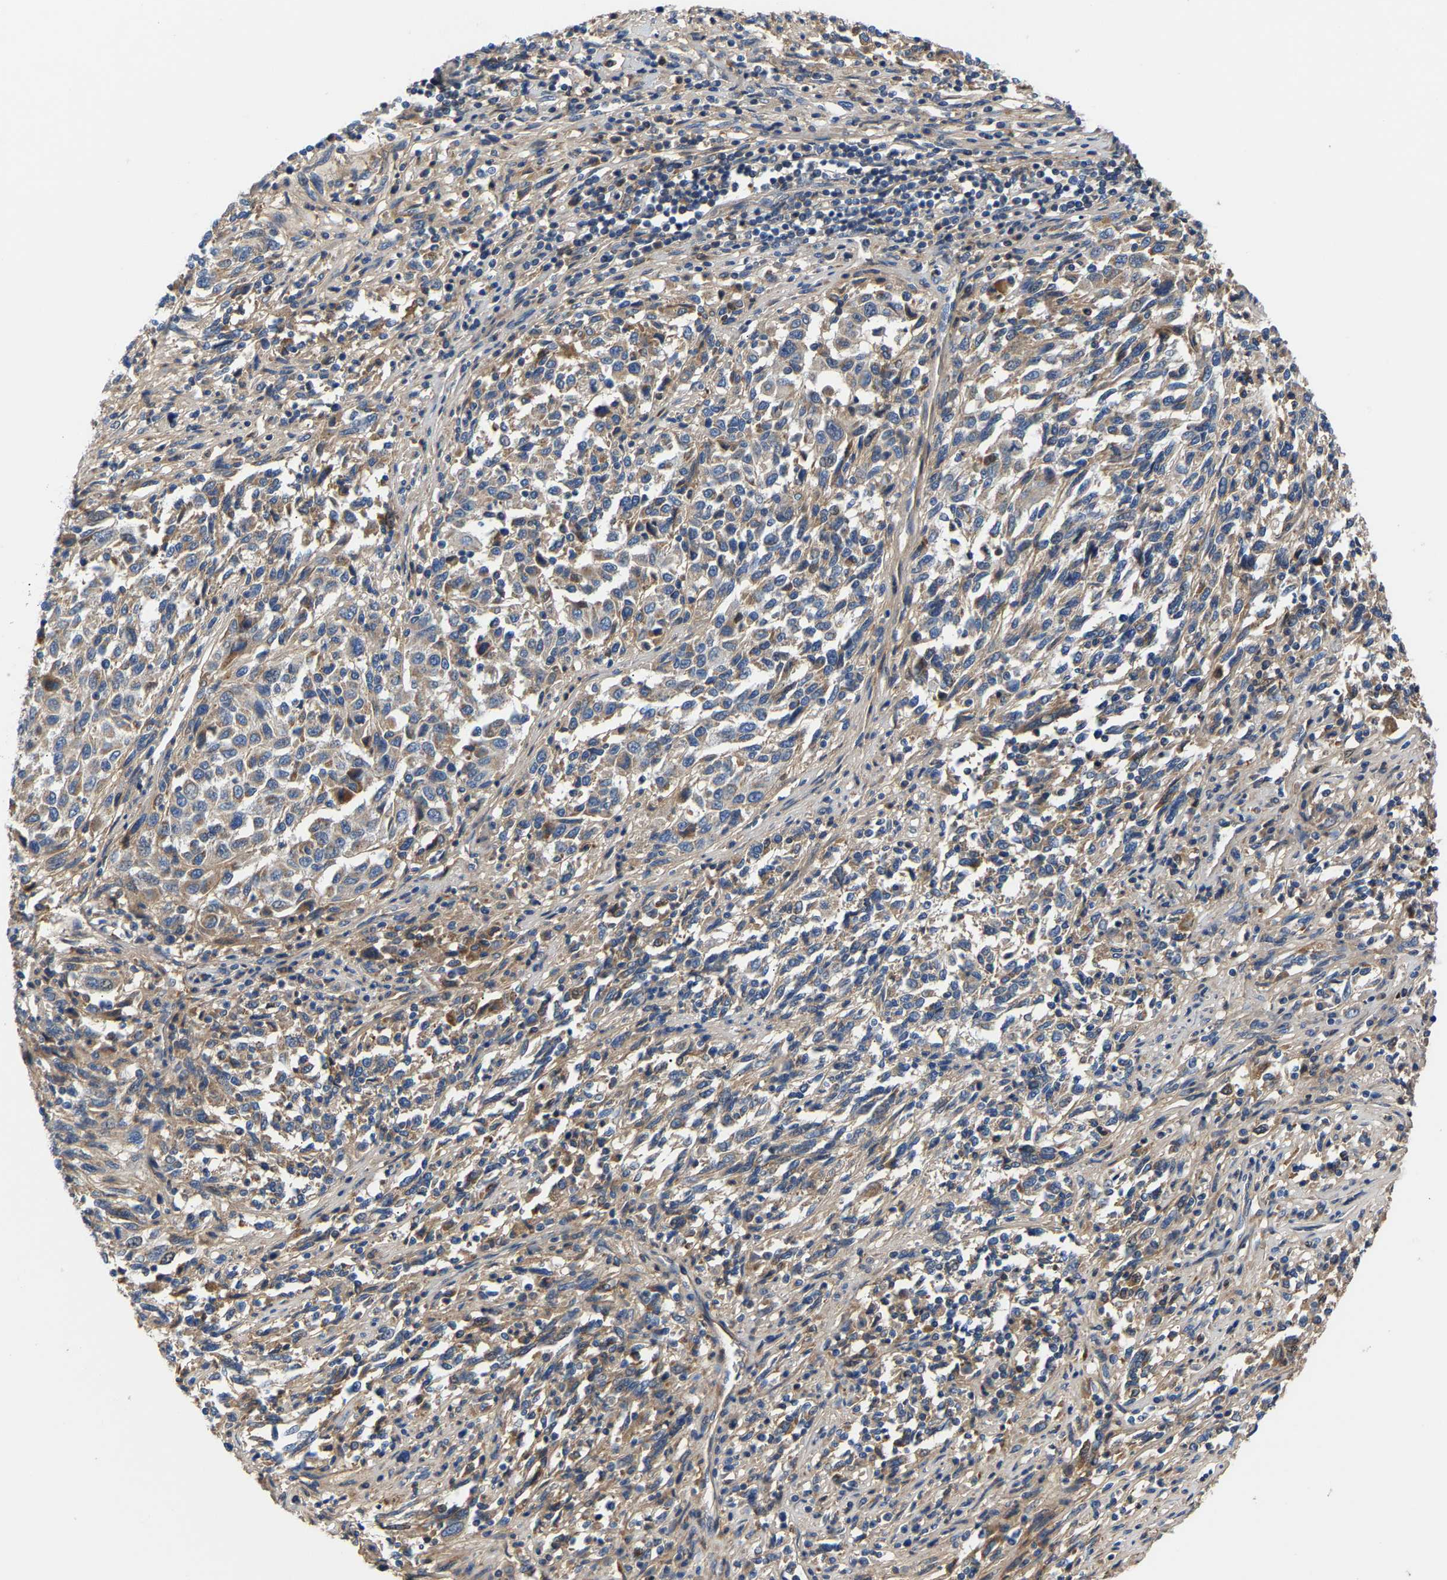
{"staining": {"intensity": "weak", "quantity": "25%-75%", "location": "cytoplasmic/membranous"}, "tissue": "melanoma", "cell_type": "Tumor cells", "image_type": "cancer", "snomed": [{"axis": "morphology", "description": "Malignant melanoma, Metastatic site"}, {"axis": "topography", "description": "Lymph node"}], "caption": "Malignant melanoma (metastatic site) stained with a protein marker shows weak staining in tumor cells.", "gene": "CCDC171", "patient": {"sex": "male", "age": 61}}